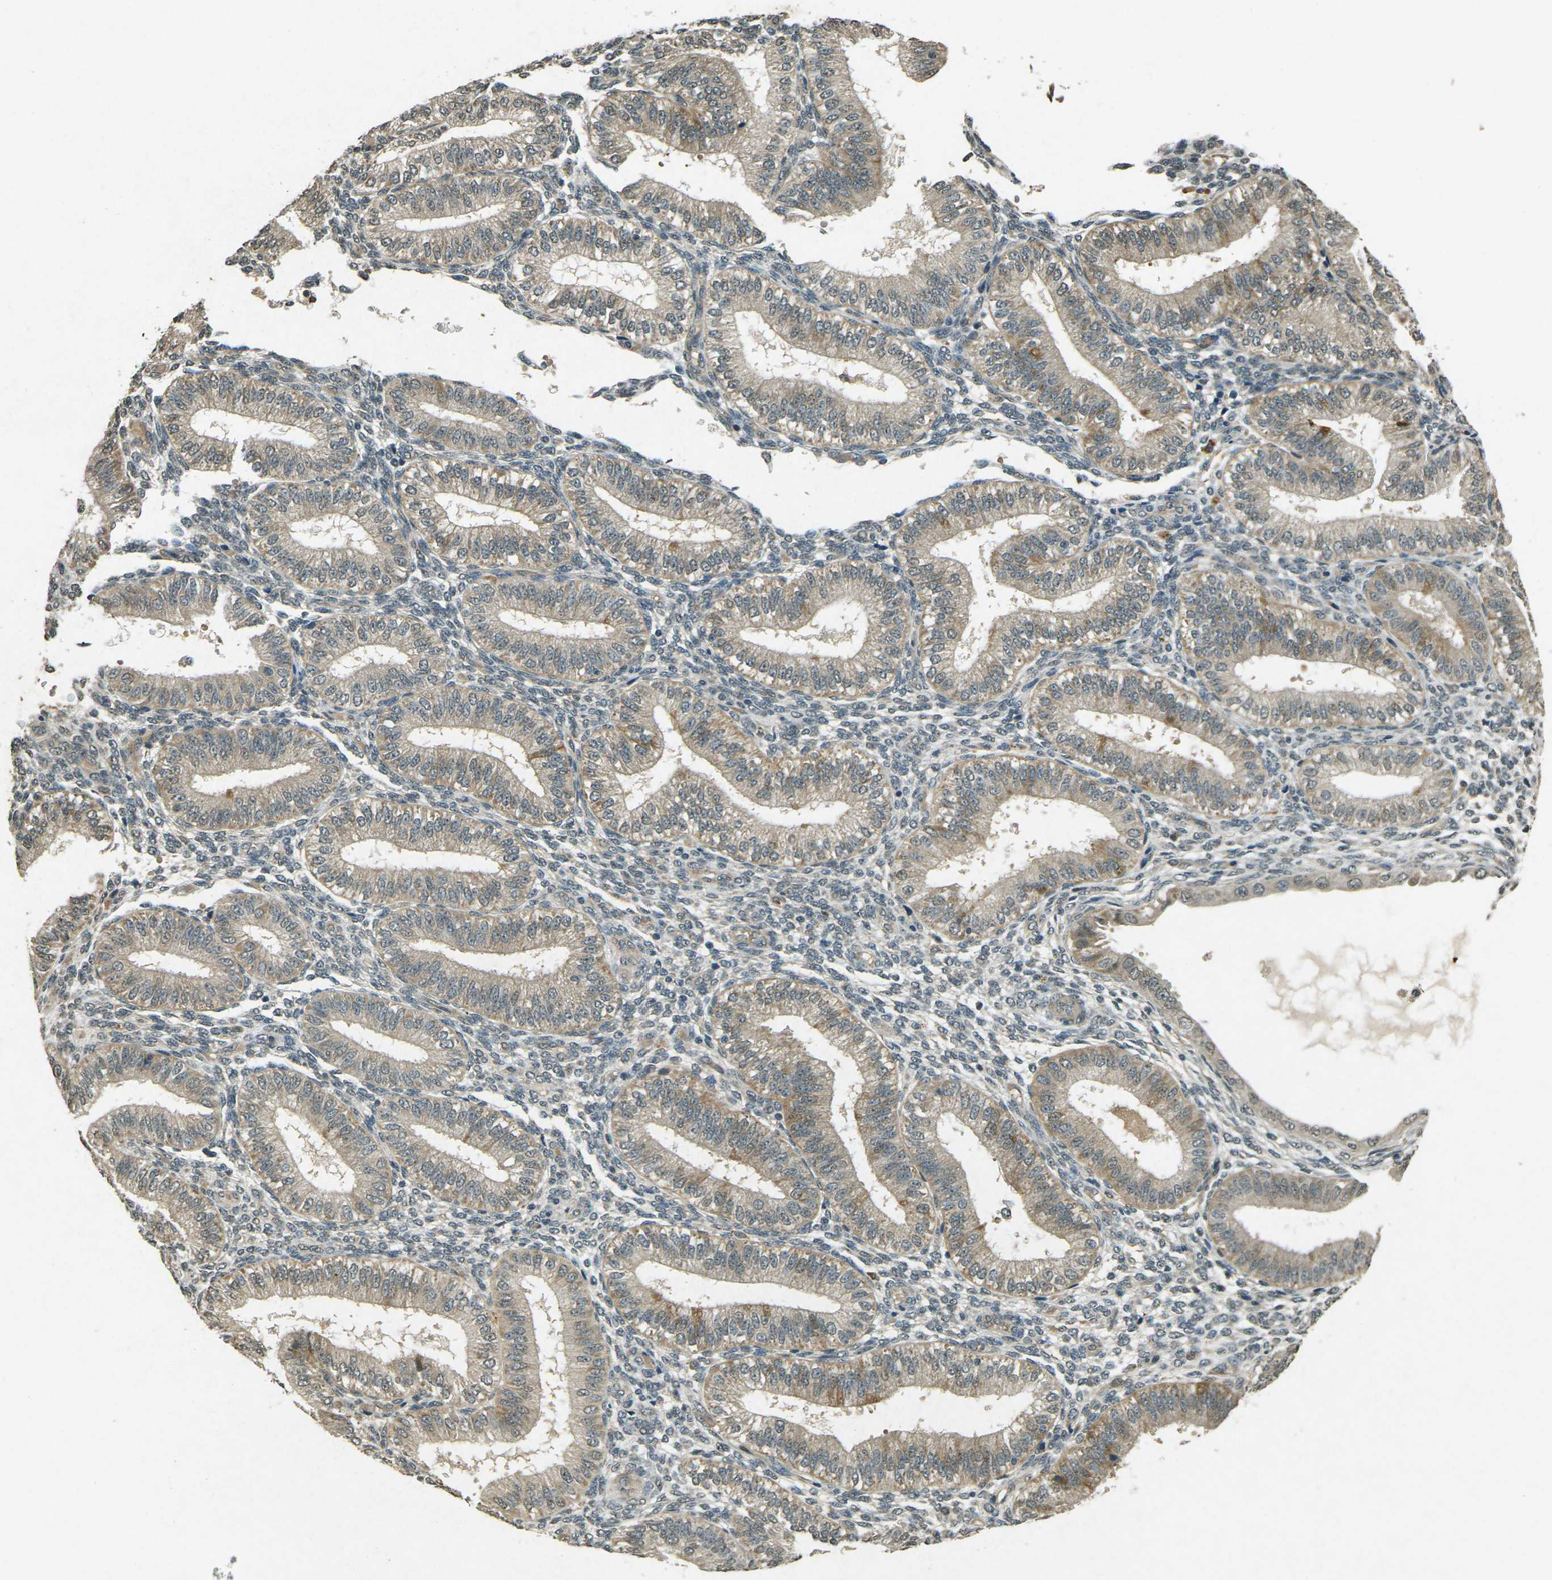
{"staining": {"intensity": "weak", "quantity": "<25%", "location": "cytoplasmic/membranous"}, "tissue": "endometrium", "cell_type": "Cells in endometrial stroma", "image_type": "normal", "snomed": [{"axis": "morphology", "description": "Normal tissue, NOS"}, {"axis": "topography", "description": "Endometrium"}], "caption": "Unremarkable endometrium was stained to show a protein in brown. There is no significant positivity in cells in endometrial stroma.", "gene": "PDE2A", "patient": {"sex": "female", "age": 39}}